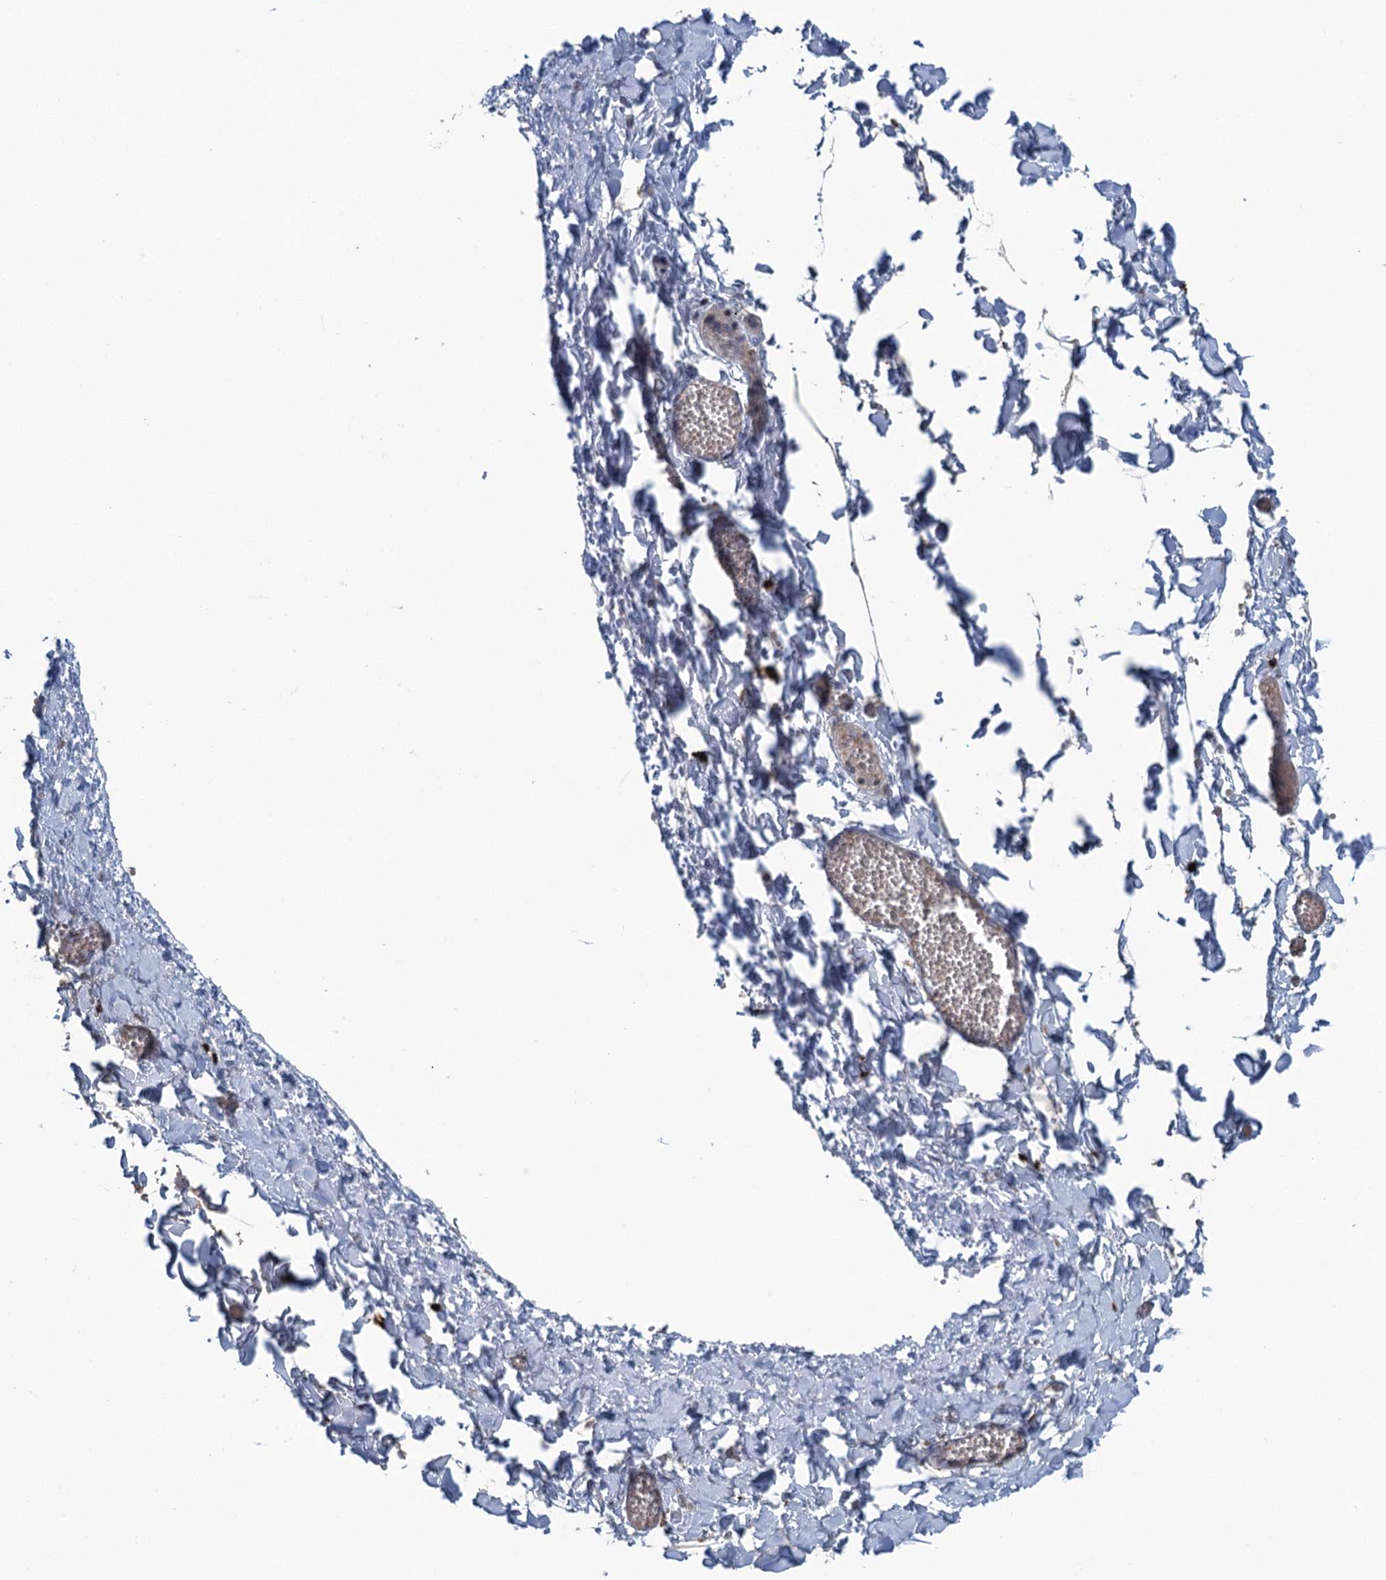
{"staining": {"intensity": "negative", "quantity": "none", "location": "none"}, "tissue": "adipose tissue", "cell_type": "Adipocytes", "image_type": "normal", "snomed": [{"axis": "morphology", "description": "Normal tissue, NOS"}, {"axis": "topography", "description": "Gallbladder"}, {"axis": "topography", "description": "Peripheral nerve tissue"}], "caption": "Immunohistochemistry photomicrograph of normal human adipose tissue stained for a protein (brown), which demonstrates no expression in adipocytes.", "gene": "KBTBD8", "patient": {"sex": "male", "age": 38}}